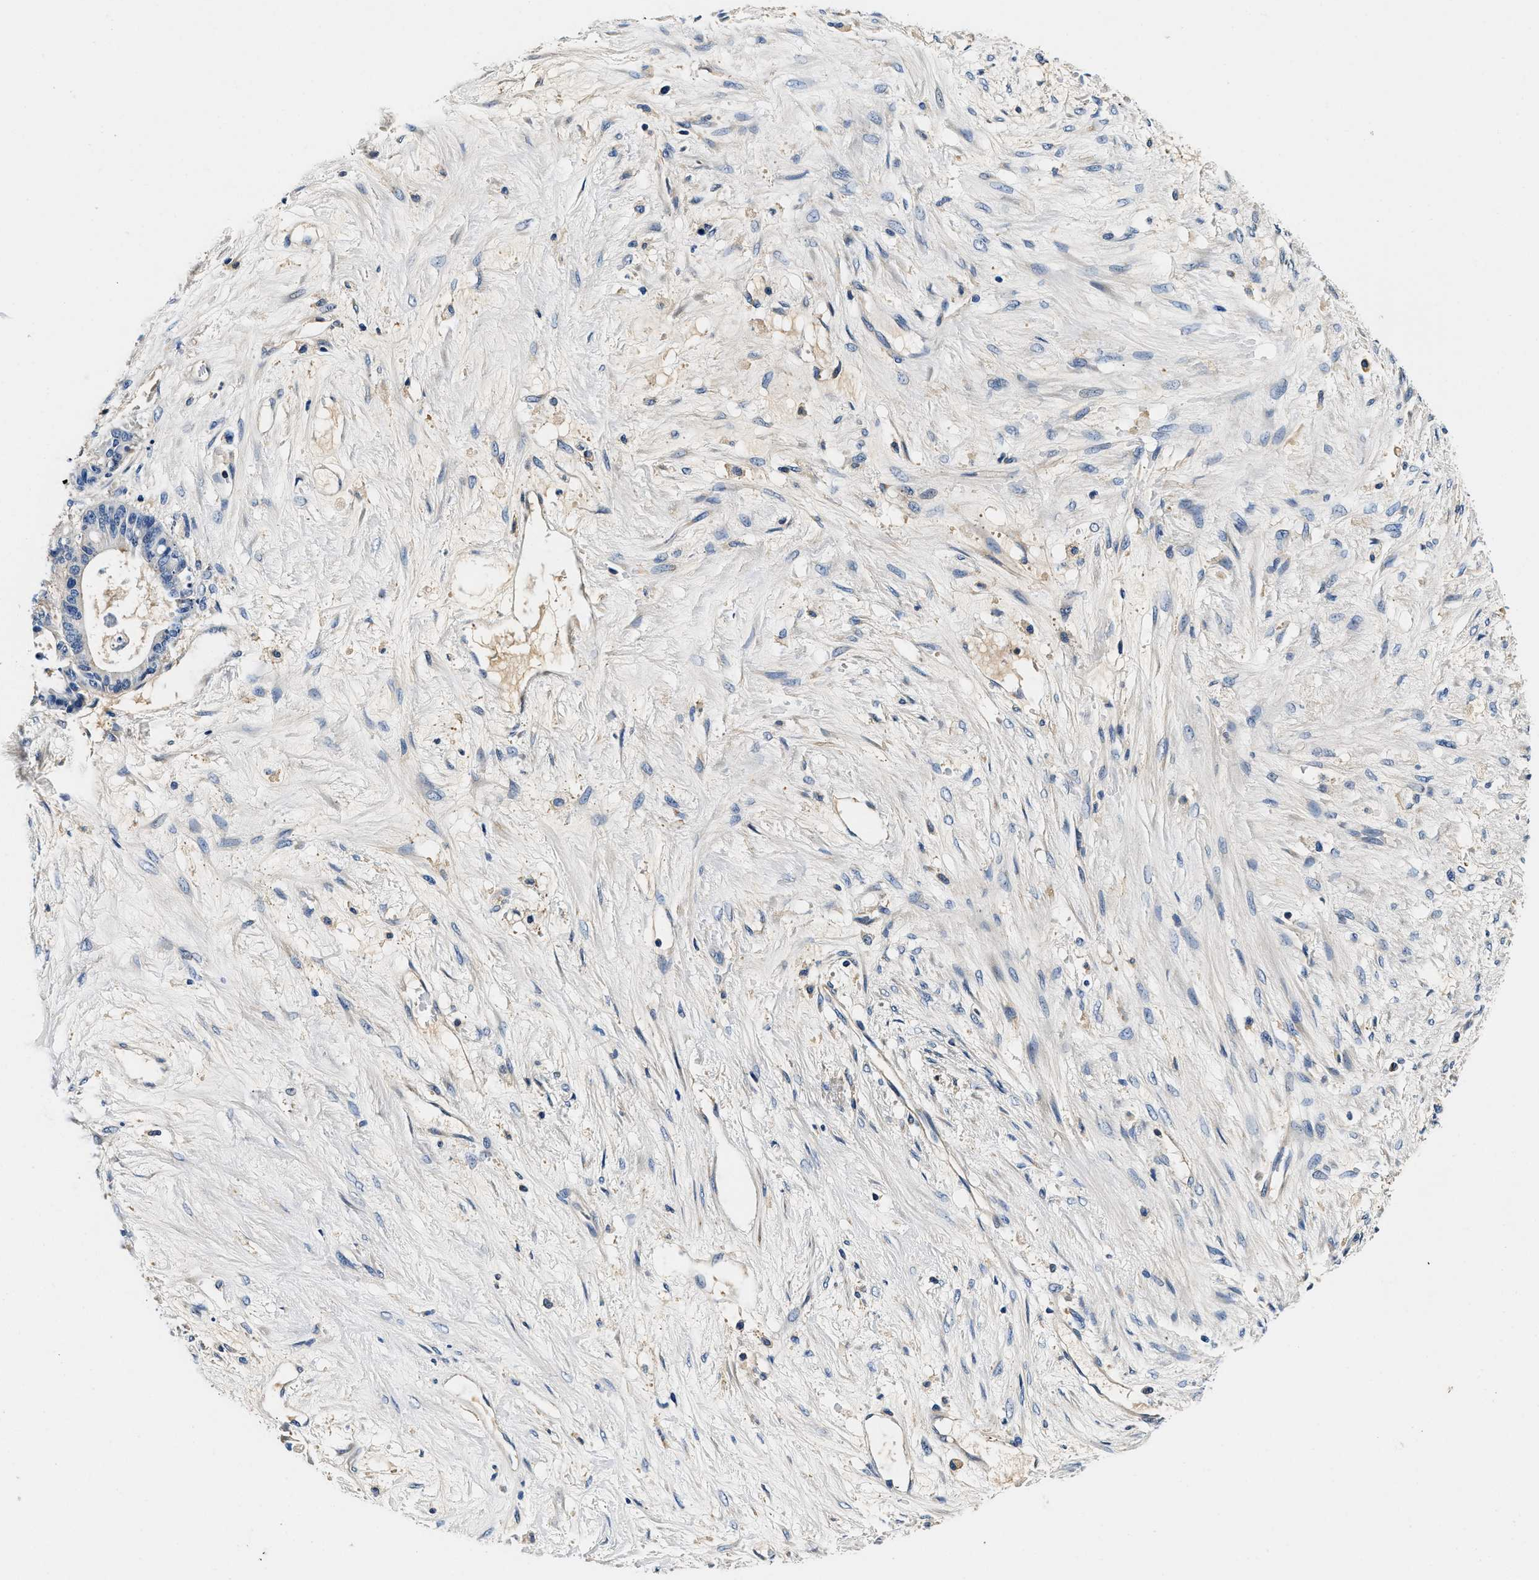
{"staining": {"intensity": "negative", "quantity": "none", "location": "none"}, "tissue": "liver cancer", "cell_type": "Tumor cells", "image_type": "cancer", "snomed": [{"axis": "morphology", "description": "Cholangiocarcinoma"}, {"axis": "topography", "description": "Liver"}], "caption": "Liver cancer was stained to show a protein in brown. There is no significant staining in tumor cells.", "gene": "ZFAND3", "patient": {"sex": "female", "age": 73}}